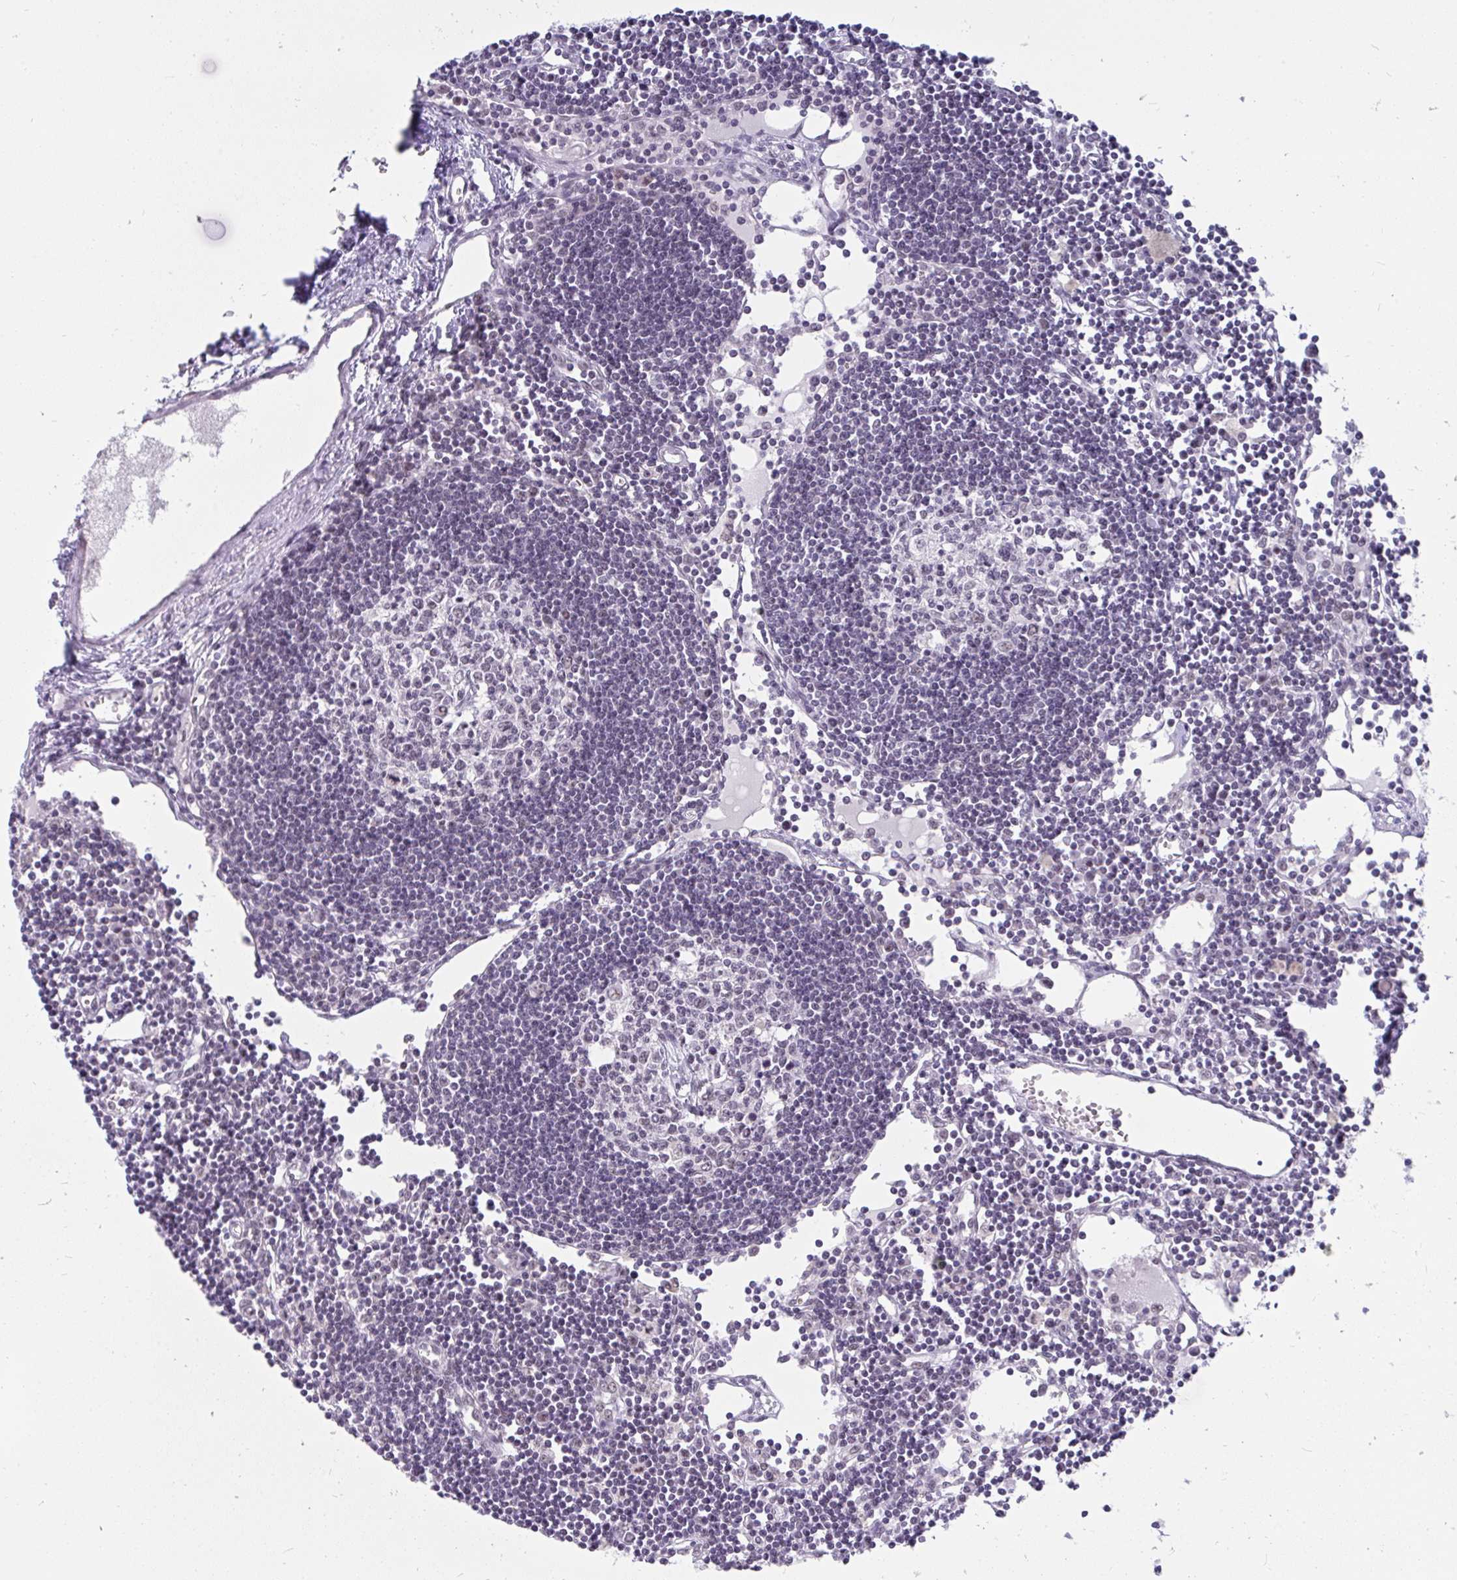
{"staining": {"intensity": "weak", "quantity": "<25%", "location": "nuclear"}, "tissue": "lymph node", "cell_type": "Germinal center cells", "image_type": "normal", "snomed": [{"axis": "morphology", "description": "Normal tissue, NOS"}, {"axis": "topography", "description": "Lymph node"}], "caption": "Human lymph node stained for a protein using IHC displays no expression in germinal center cells.", "gene": "PRR14", "patient": {"sex": "female", "age": 65}}